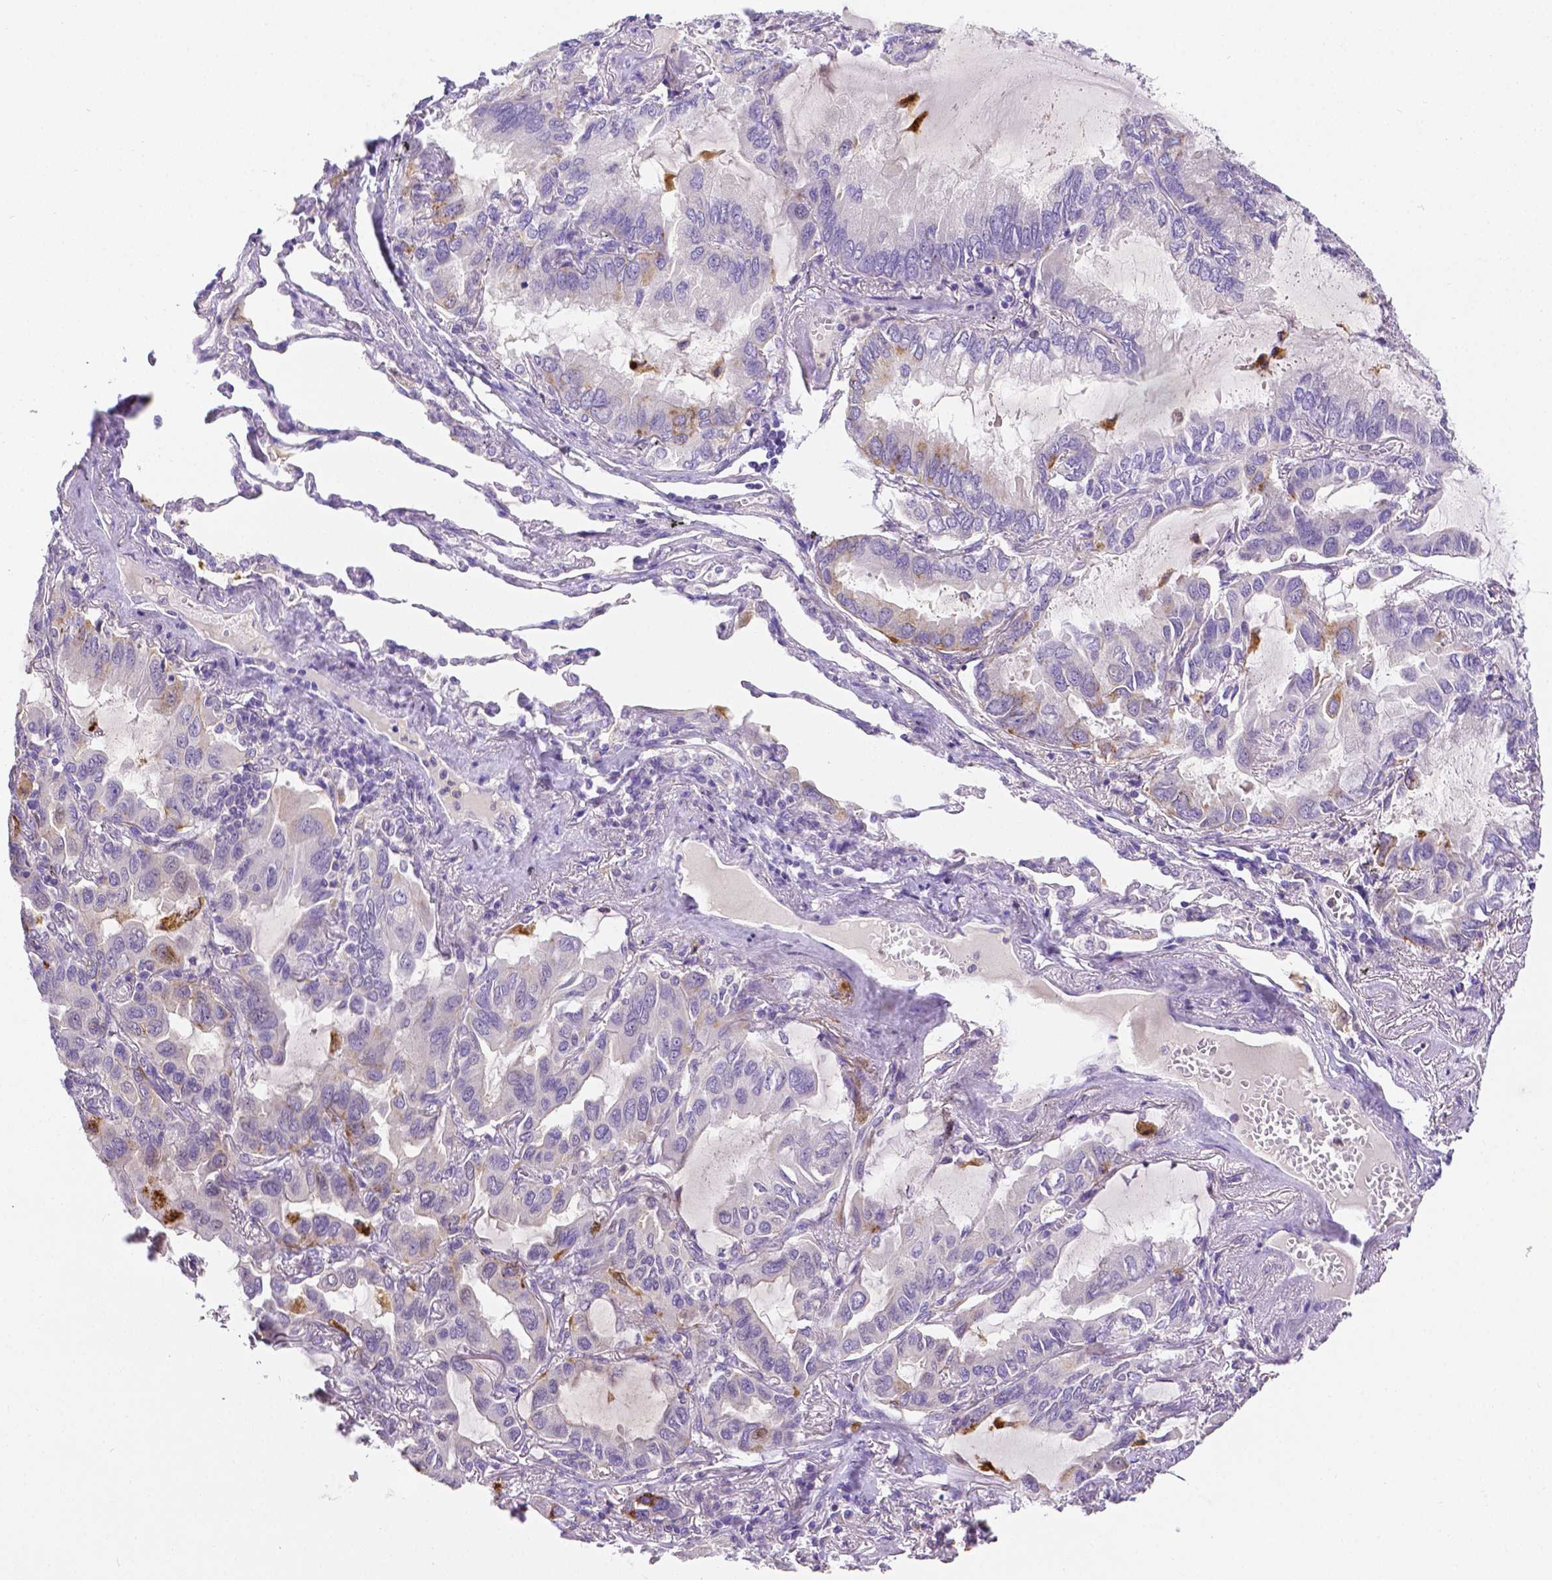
{"staining": {"intensity": "moderate", "quantity": "<25%", "location": "cytoplasmic/membranous"}, "tissue": "lung cancer", "cell_type": "Tumor cells", "image_type": "cancer", "snomed": [{"axis": "morphology", "description": "Adenocarcinoma, NOS"}, {"axis": "topography", "description": "Lung"}], "caption": "IHC of lung adenocarcinoma reveals low levels of moderate cytoplasmic/membranous expression in about <25% of tumor cells.", "gene": "NXPH2", "patient": {"sex": "male", "age": 64}}